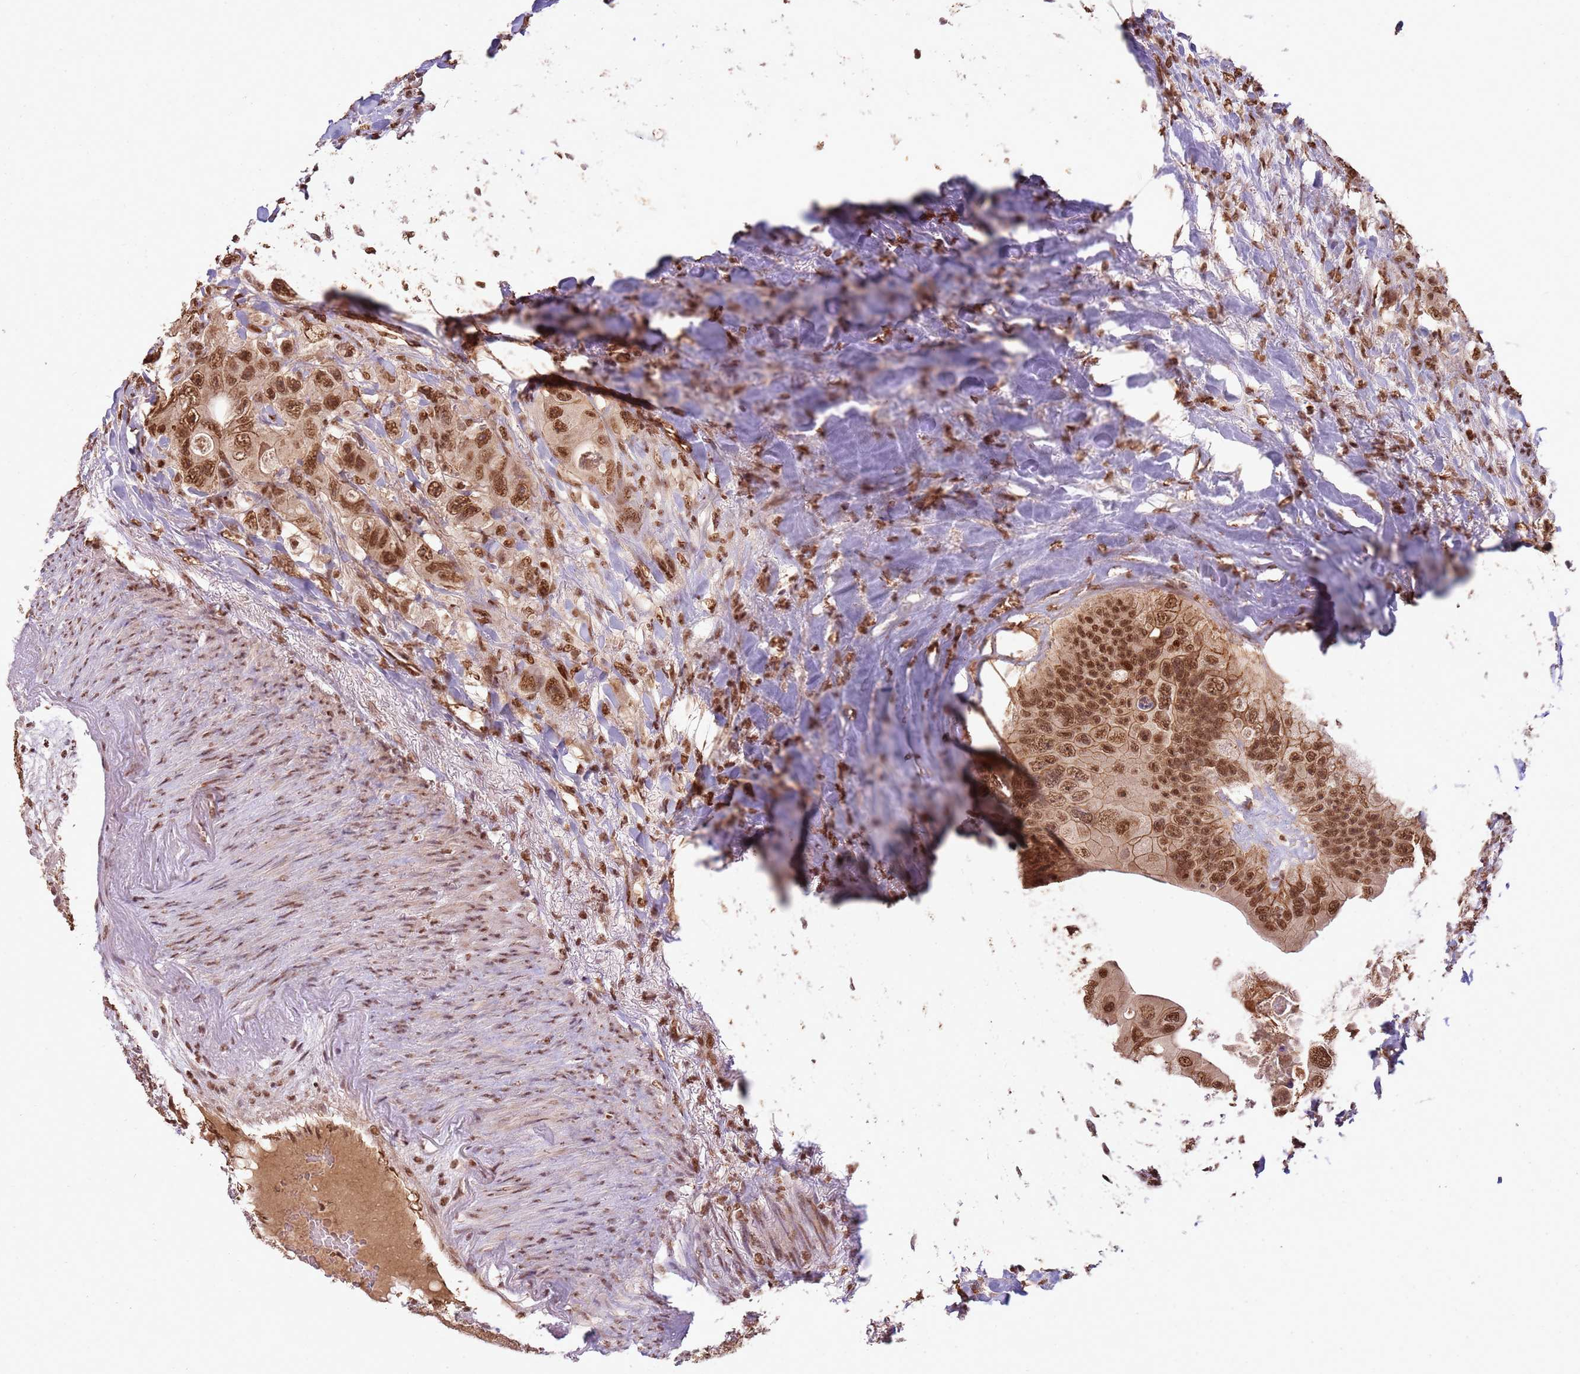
{"staining": {"intensity": "moderate", "quantity": ">75%", "location": "cytoplasmic/membranous,nuclear"}, "tissue": "colorectal cancer", "cell_type": "Tumor cells", "image_type": "cancer", "snomed": [{"axis": "morphology", "description": "Adenocarcinoma, NOS"}, {"axis": "topography", "description": "Colon"}], "caption": "The micrograph reveals a brown stain indicating the presence of a protein in the cytoplasmic/membranous and nuclear of tumor cells in colorectal adenocarcinoma.", "gene": "ZBTB12", "patient": {"sex": "female", "age": 46}}